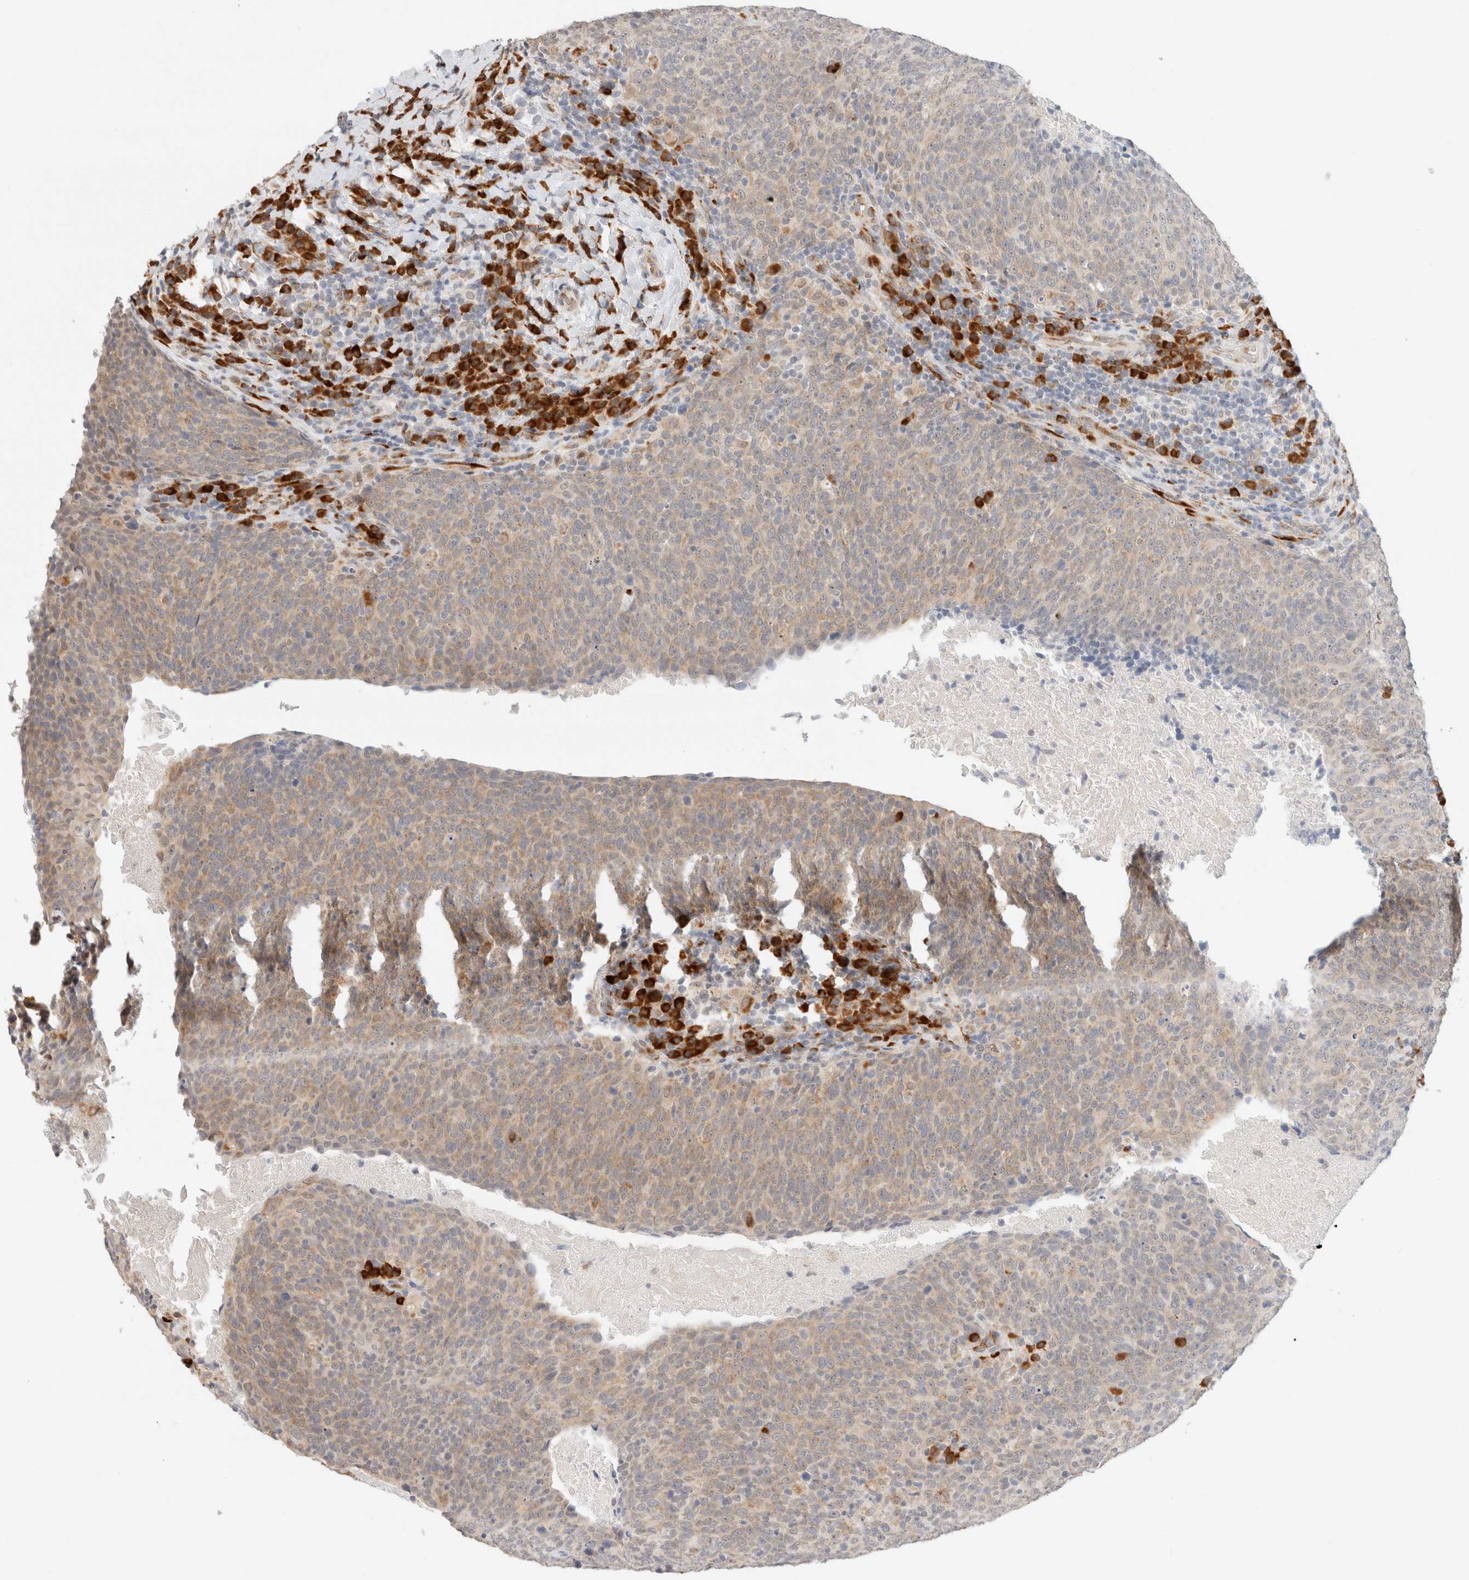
{"staining": {"intensity": "weak", "quantity": ">75%", "location": "cytoplasmic/membranous"}, "tissue": "head and neck cancer", "cell_type": "Tumor cells", "image_type": "cancer", "snomed": [{"axis": "morphology", "description": "Squamous cell carcinoma, NOS"}, {"axis": "morphology", "description": "Squamous cell carcinoma, metastatic, NOS"}, {"axis": "topography", "description": "Lymph node"}, {"axis": "topography", "description": "Head-Neck"}], "caption": "Tumor cells show low levels of weak cytoplasmic/membranous expression in approximately >75% of cells in head and neck cancer. (IHC, brightfield microscopy, high magnification).", "gene": "HDLBP", "patient": {"sex": "male", "age": 62}}